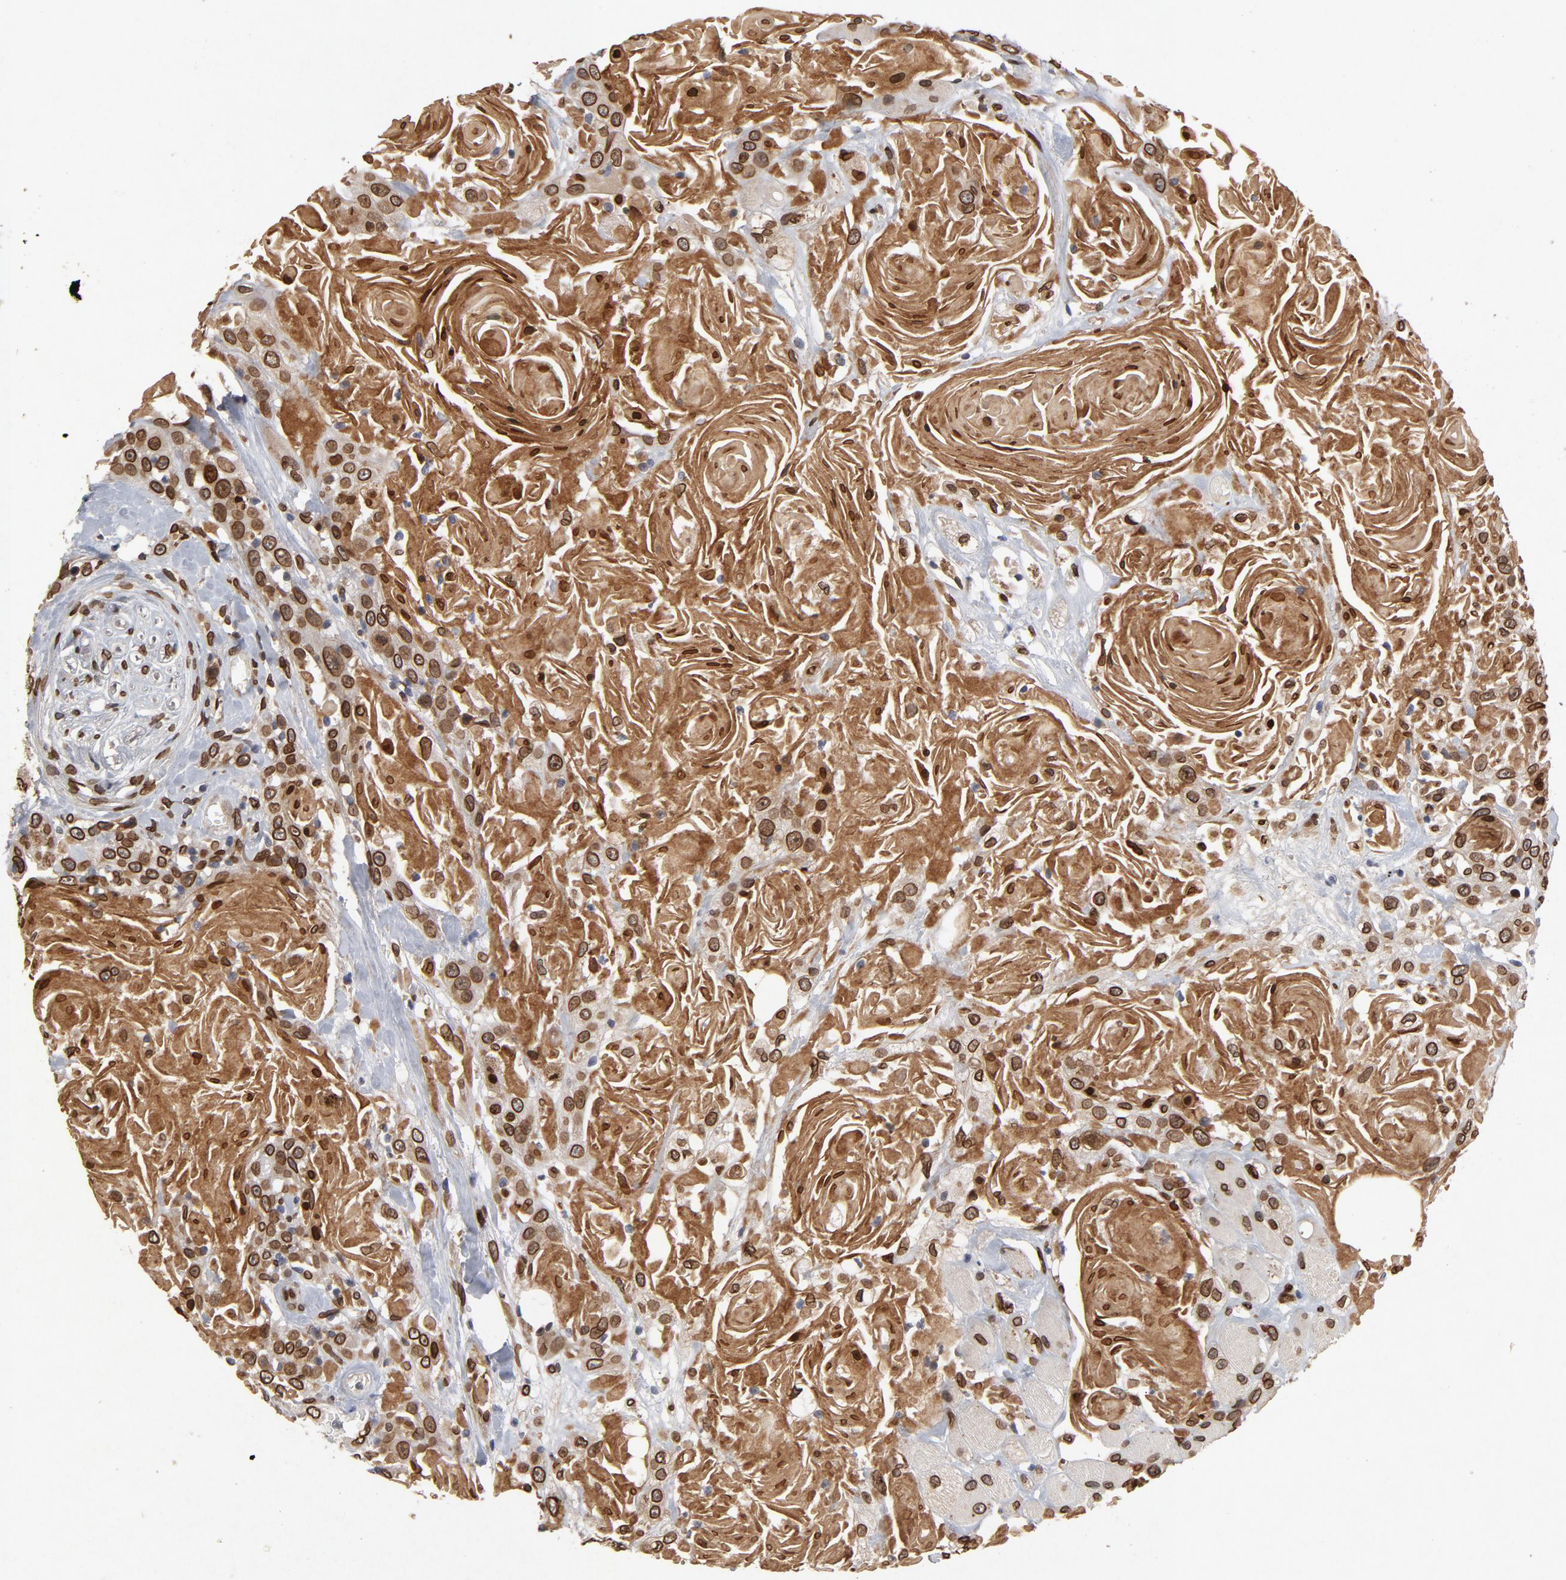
{"staining": {"intensity": "strong", "quantity": ">75%", "location": "cytoplasmic/membranous,nuclear"}, "tissue": "head and neck cancer", "cell_type": "Tumor cells", "image_type": "cancer", "snomed": [{"axis": "morphology", "description": "Squamous cell carcinoma, NOS"}, {"axis": "topography", "description": "Head-Neck"}], "caption": "Immunohistochemistry (IHC) staining of head and neck cancer (squamous cell carcinoma), which reveals high levels of strong cytoplasmic/membranous and nuclear positivity in about >75% of tumor cells indicating strong cytoplasmic/membranous and nuclear protein staining. The staining was performed using DAB (3,3'-diaminobenzidine) (brown) for protein detection and nuclei were counterstained in hematoxylin (blue).", "gene": "LMNA", "patient": {"sex": "female", "age": 84}}